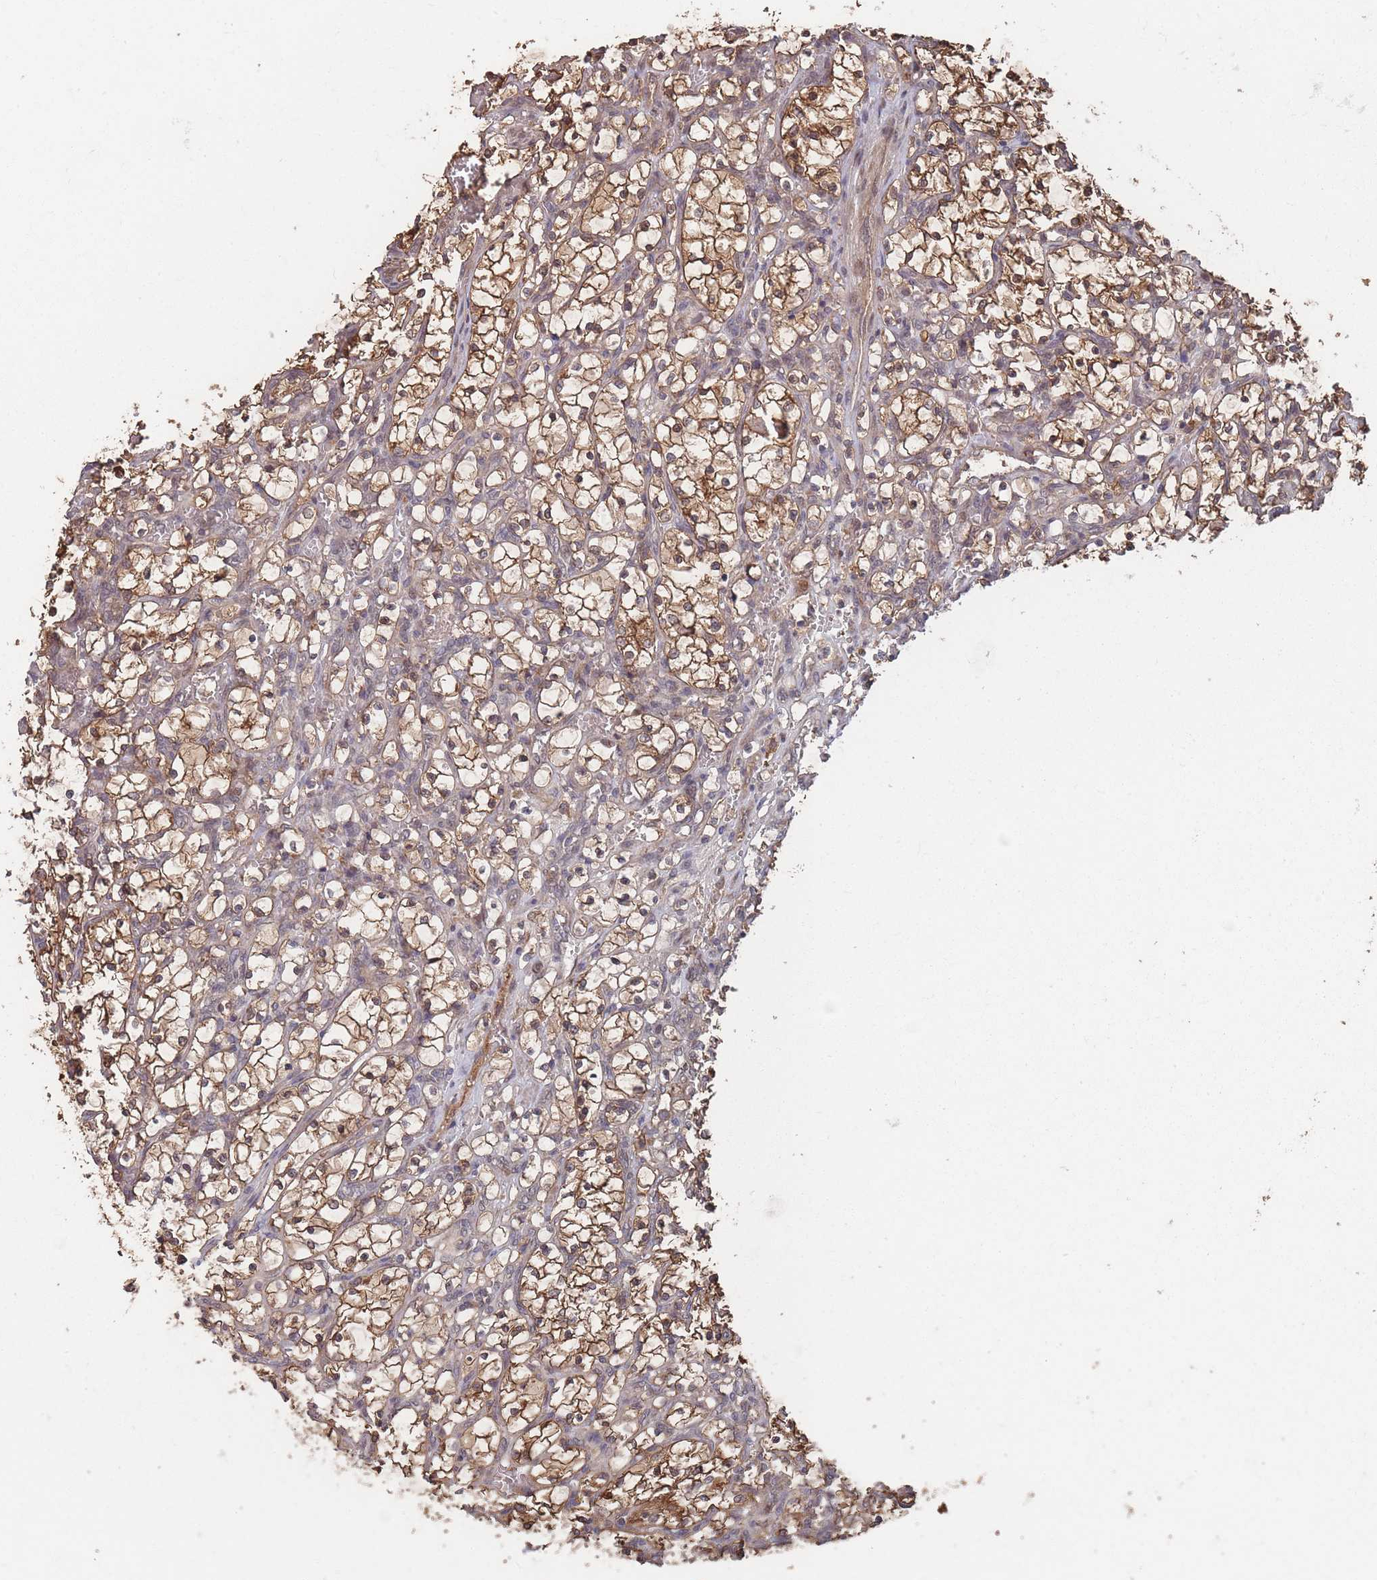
{"staining": {"intensity": "moderate", "quantity": ">75%", "location": "cytoplasmic/membranous"}, "tissue": "renal cancer", "cell_type": "Tumor cells", "image_type": "cancer", "snomed": [{"axis": "morphology", "description": "Adenocarcinoma, NOS"}, {"axis": "topography", "description": "Kidney"}], "caption": "Human adenocarcinoma (renal) stained with a brown dye displays moderate cytoplasmic/membranous positive positivity in approximately >75% of tumor cells.", "gene": "SF3B1", "patient": {"sex": "female", "age": 69}}